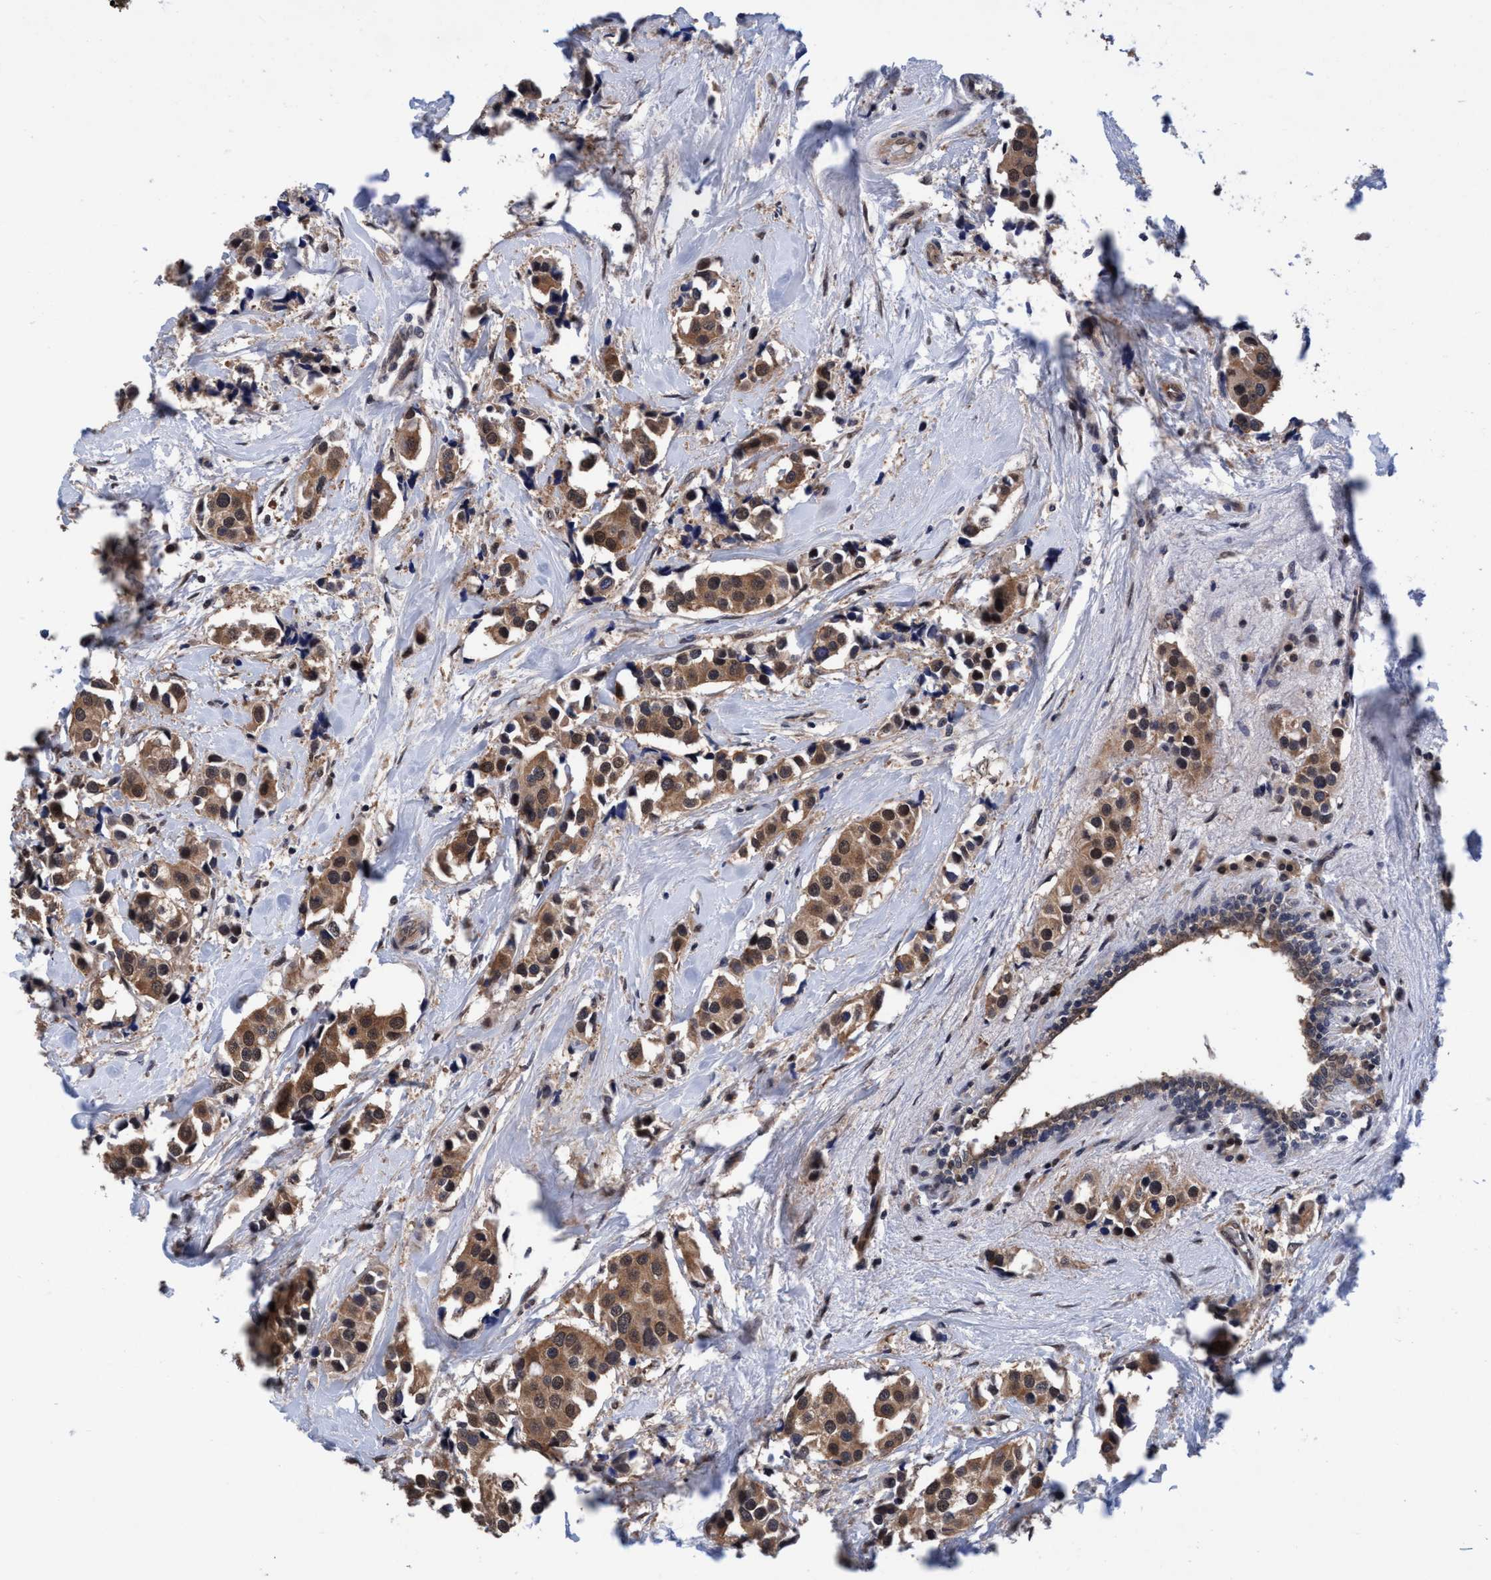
{"staining": {"intensity": "moderate", "quantity": ">75%", "location": "cytoplasmic/membranous,nuclear"}, "tissue": "breast cancer", "cell_type": "Tumor cells", "image_type": "cancer", "snomed": [{"axis": "morphology", "description": "Normal tissue, NOS"}, {"axis": "morphology", "description": "Duct carcinoma"}, {"axis": "topography", "description": "Breast"}], "caption": "This micrograph demonstrates breast cancer stained with immunohistochemistry to label a protein in brown. The cytoplasmic/membranous and nuclear of tumor cells show moderate positivity for the protein. Nuclei are counter-stained blue.", "gene": "PSMD12", "patient": {"sex": "female", "age": 39}}